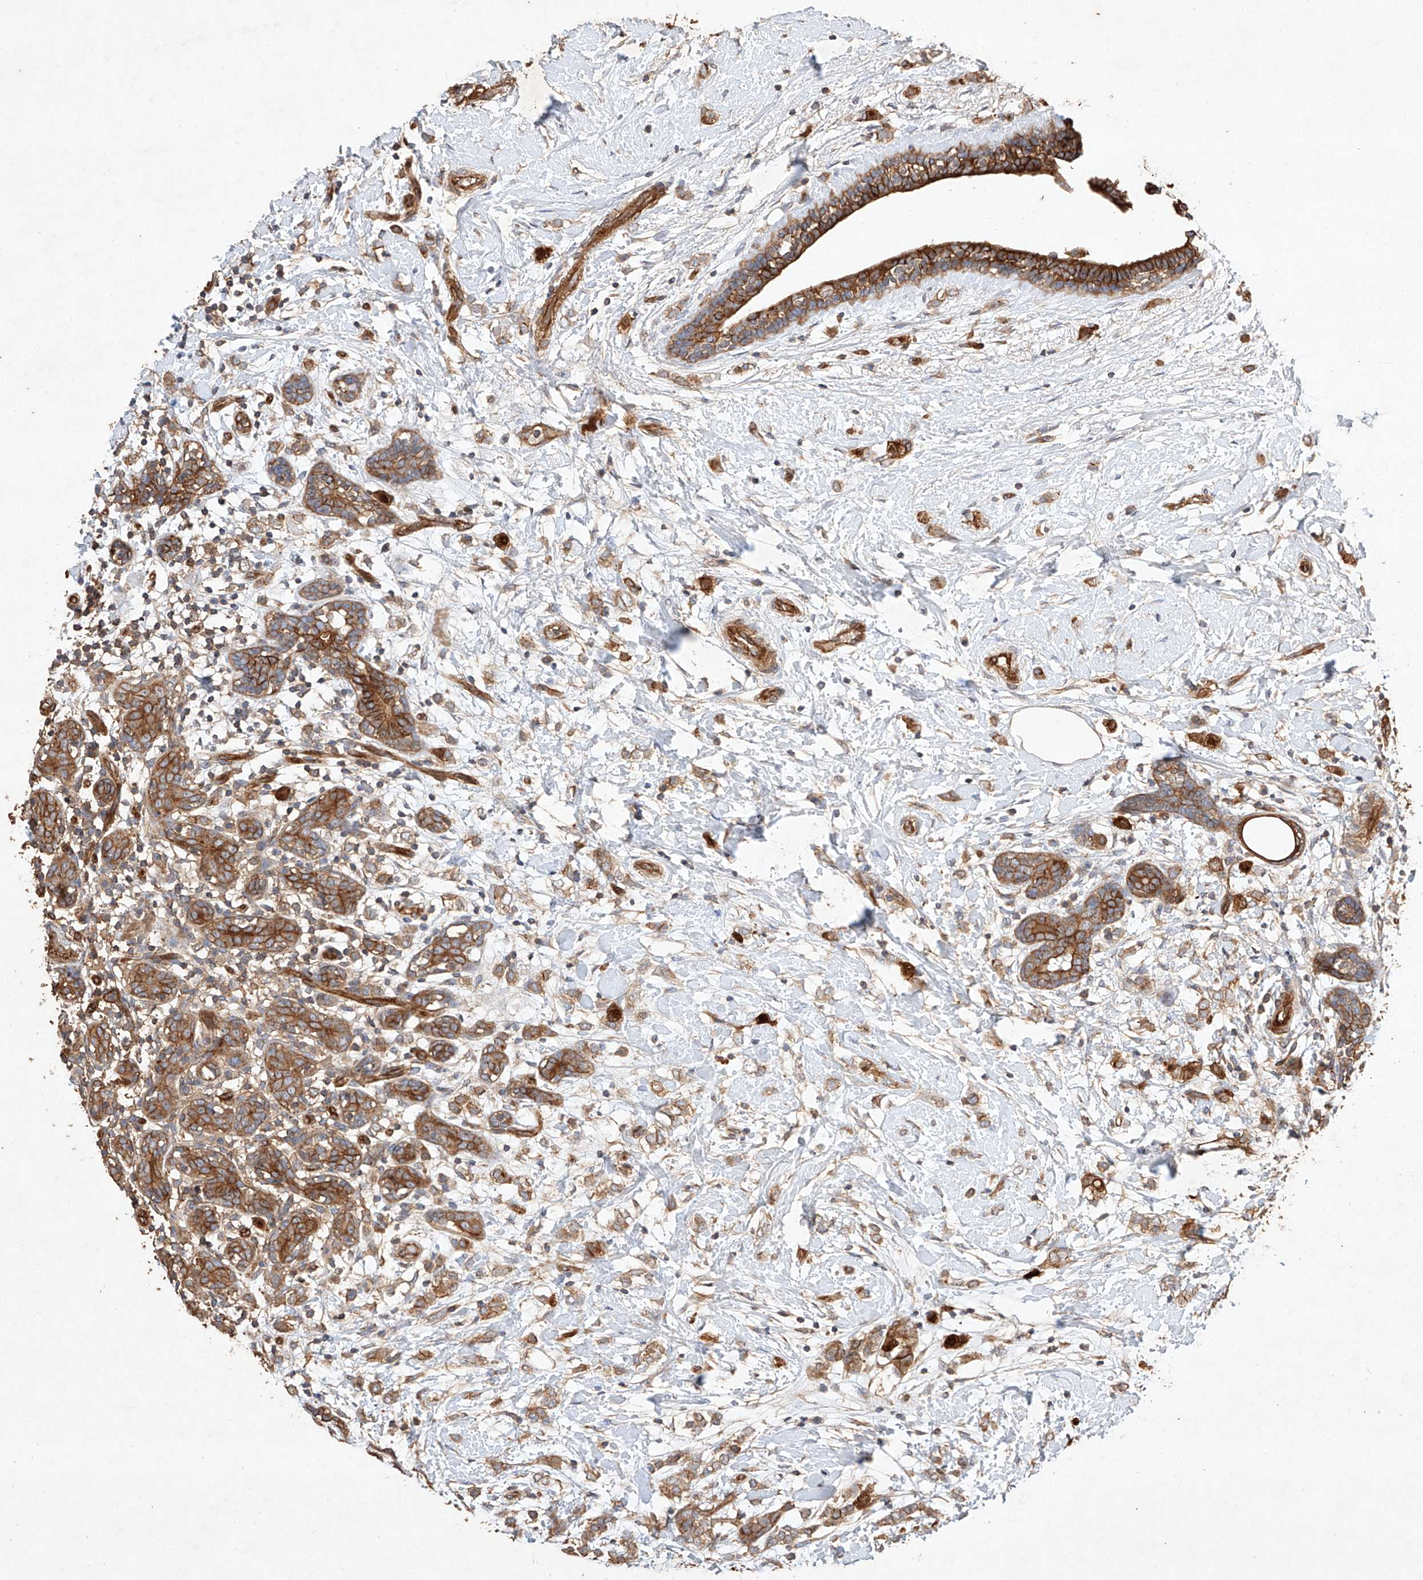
{"staining": {"intensity": "moderate", "quantity": ">75%", "location": "cytoplasmic/membranous"}, "tissue": "breast cancer", "cell_type": "Tumor cells", "image_type": "cancer", "snomed": [{"axis": "morphology", "description": "Normal tissue, NOS"}, {"axis": "morphology", "description": "Lobular carcinoma"}, {"axis": "topography", "description": "Breast"}], "caption": "Tumor cells display medium levels of moderate cytoplasmic/membranous expression in about >75% of cells in human breast cancer (lobular carcinoma).", "gene": "GHDC", "patient": {"sex": "female", "age": 47}}